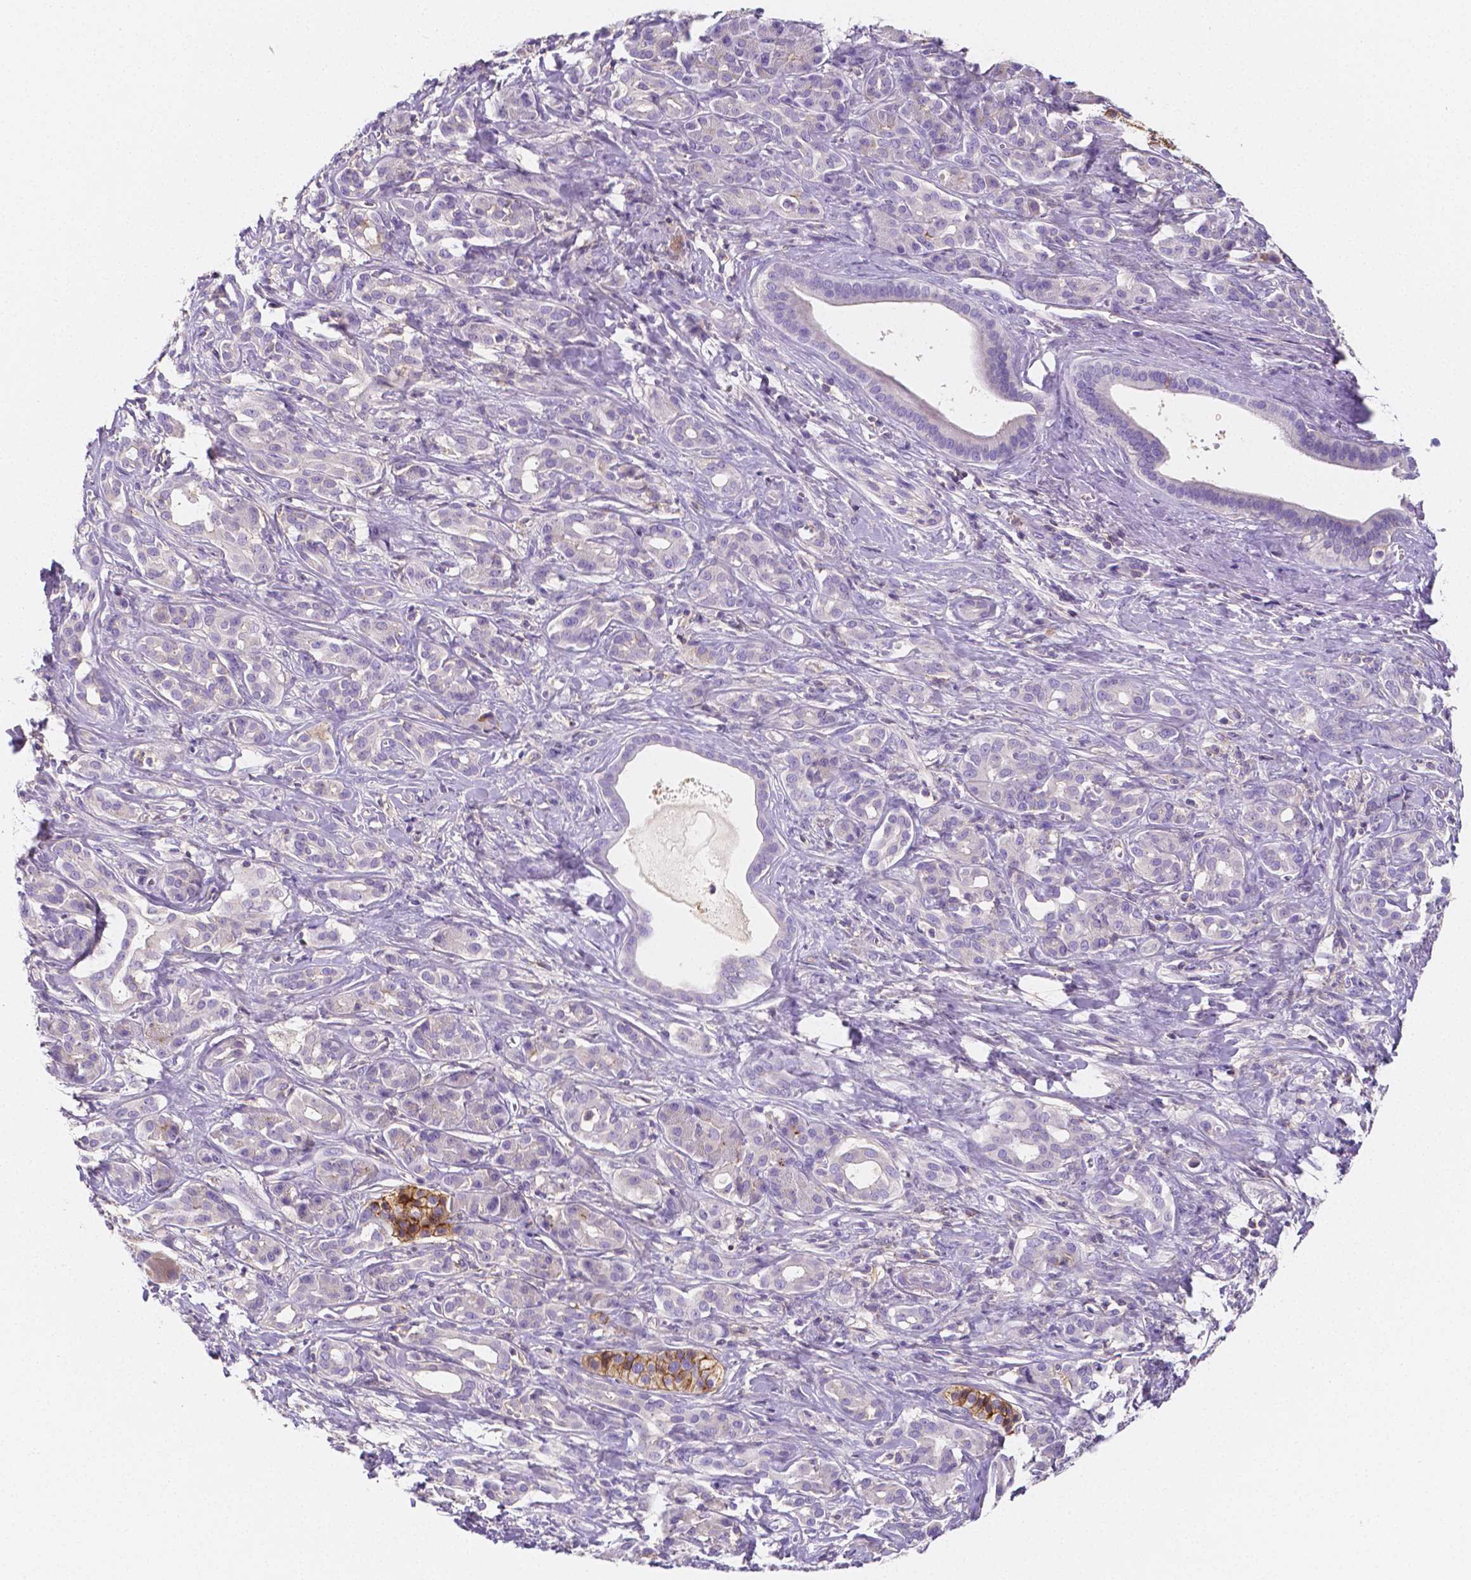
{"staining": {"intensity": "negative", "quantity": "none", "location": "none"}, "tissue": "pancreatic cancer", "cell_type": "Tumor cells", "image_type": "cancer", "snomed": [{"axis": "morphology", "description": "Adenocarcinoma, NOS"}, {"axis": "topography", "description": "Pancreas"}], "caption": "Immunohistochemistry (IHC) histopathology image of human pancreatic cancer stained for a protein (brown), which shows no expression in tumor cells. (DAB immunohistochemistry (IHC) with hematoxylin counter stain).", "gene": "GABRD", "patient": {"sex": "male", "age": 61}}